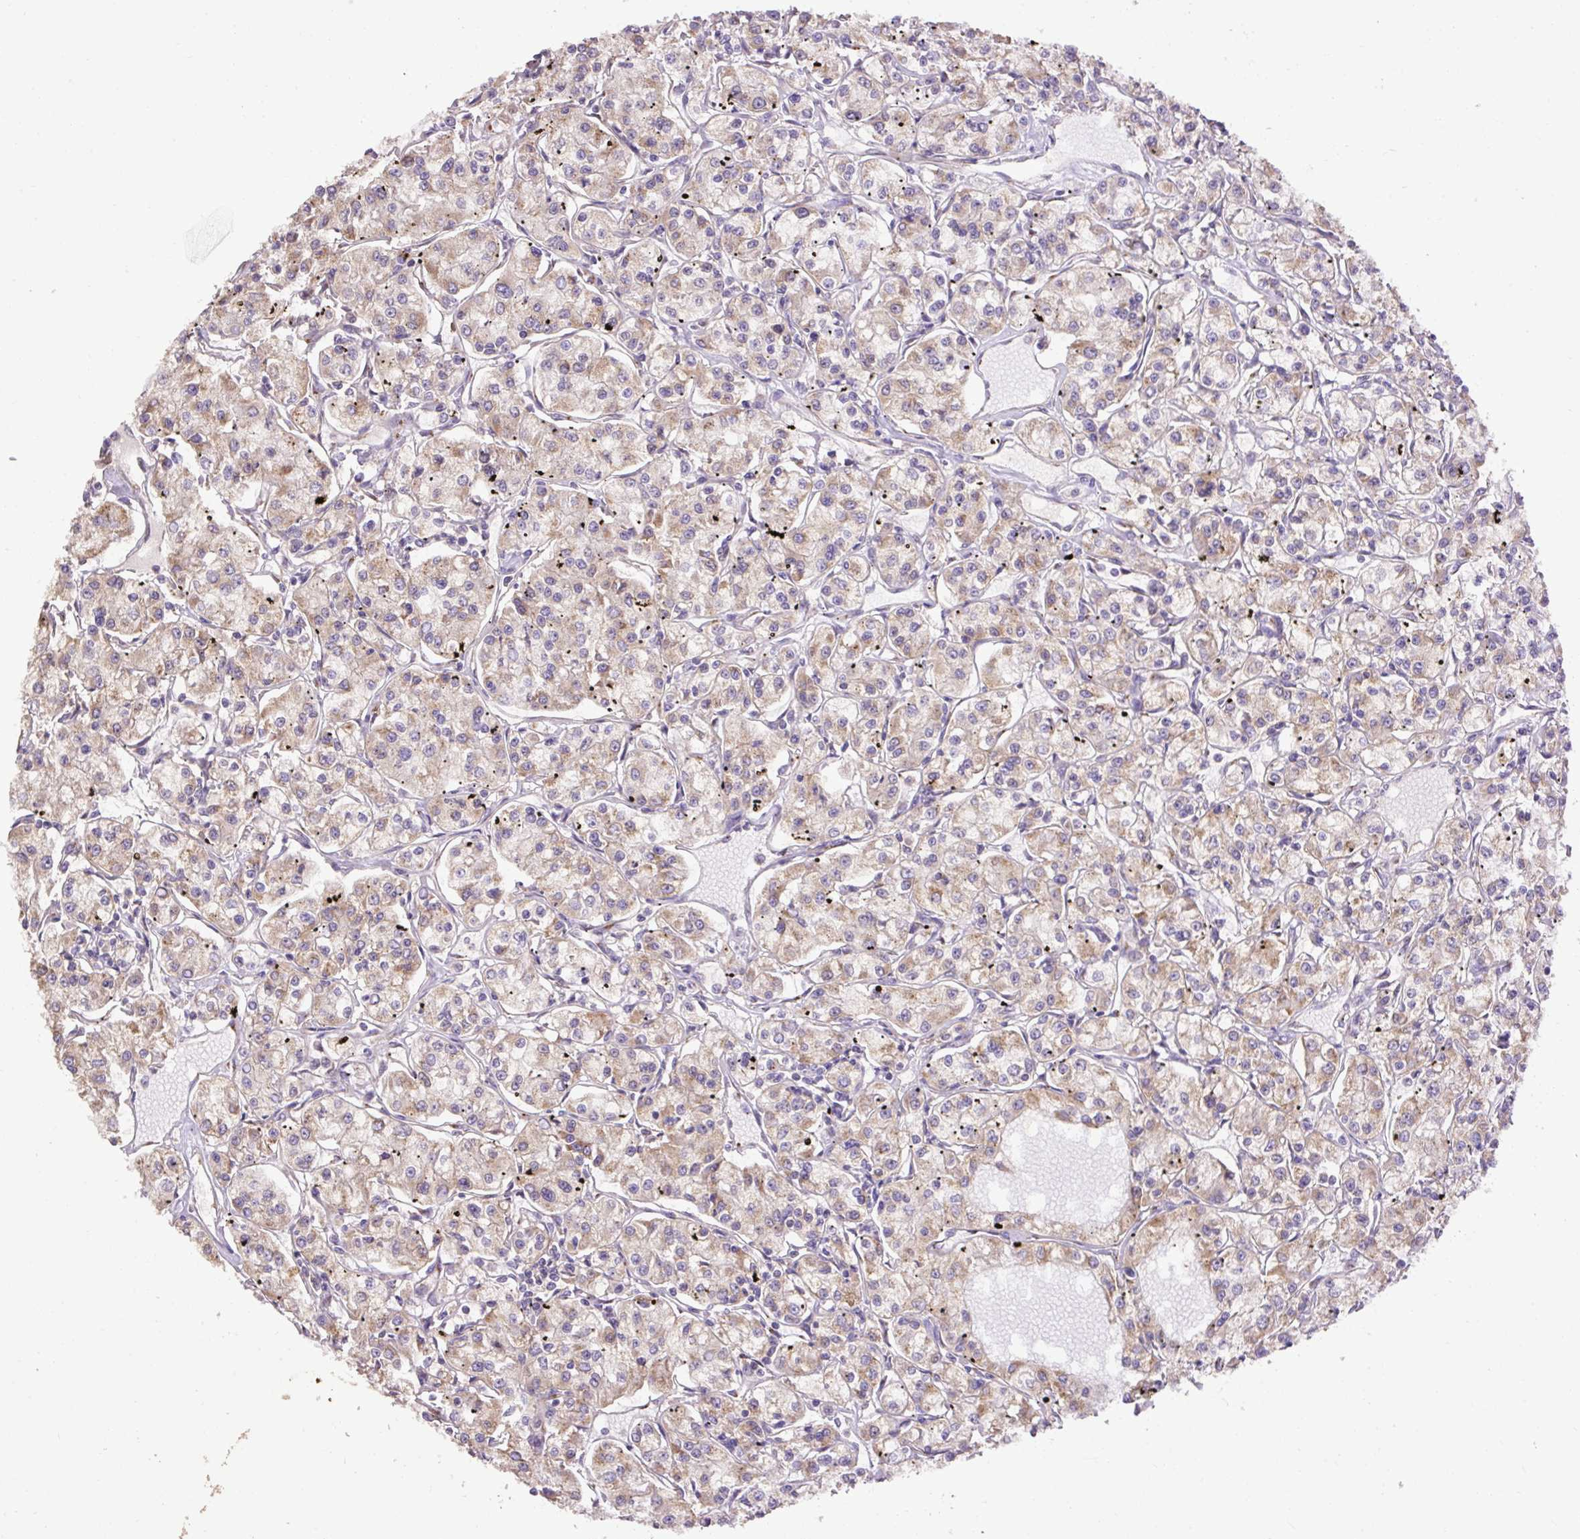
{"staining": {"intensity": "weak", "quantity": ">75%", "location": "cytoplasmic/membranous"}, "tissue": "renal cancer", "cell_type": "Tumor cells", "image_type": "cancer", "snomed": [{"axis": "morphology", "description": "Adenocarcinoma, NOS"}, {"axis": "topography", "description": "Kidney"}], "caption": "This is a micrograph of immunohistochemistry (IHC) staining of renal cancer (adenocarcinoma), which shows weak staining in the cytoplasmic/membranous of tumor cells.", "gene": "ABR", "patient": {"sex": "female", "age": 59}}